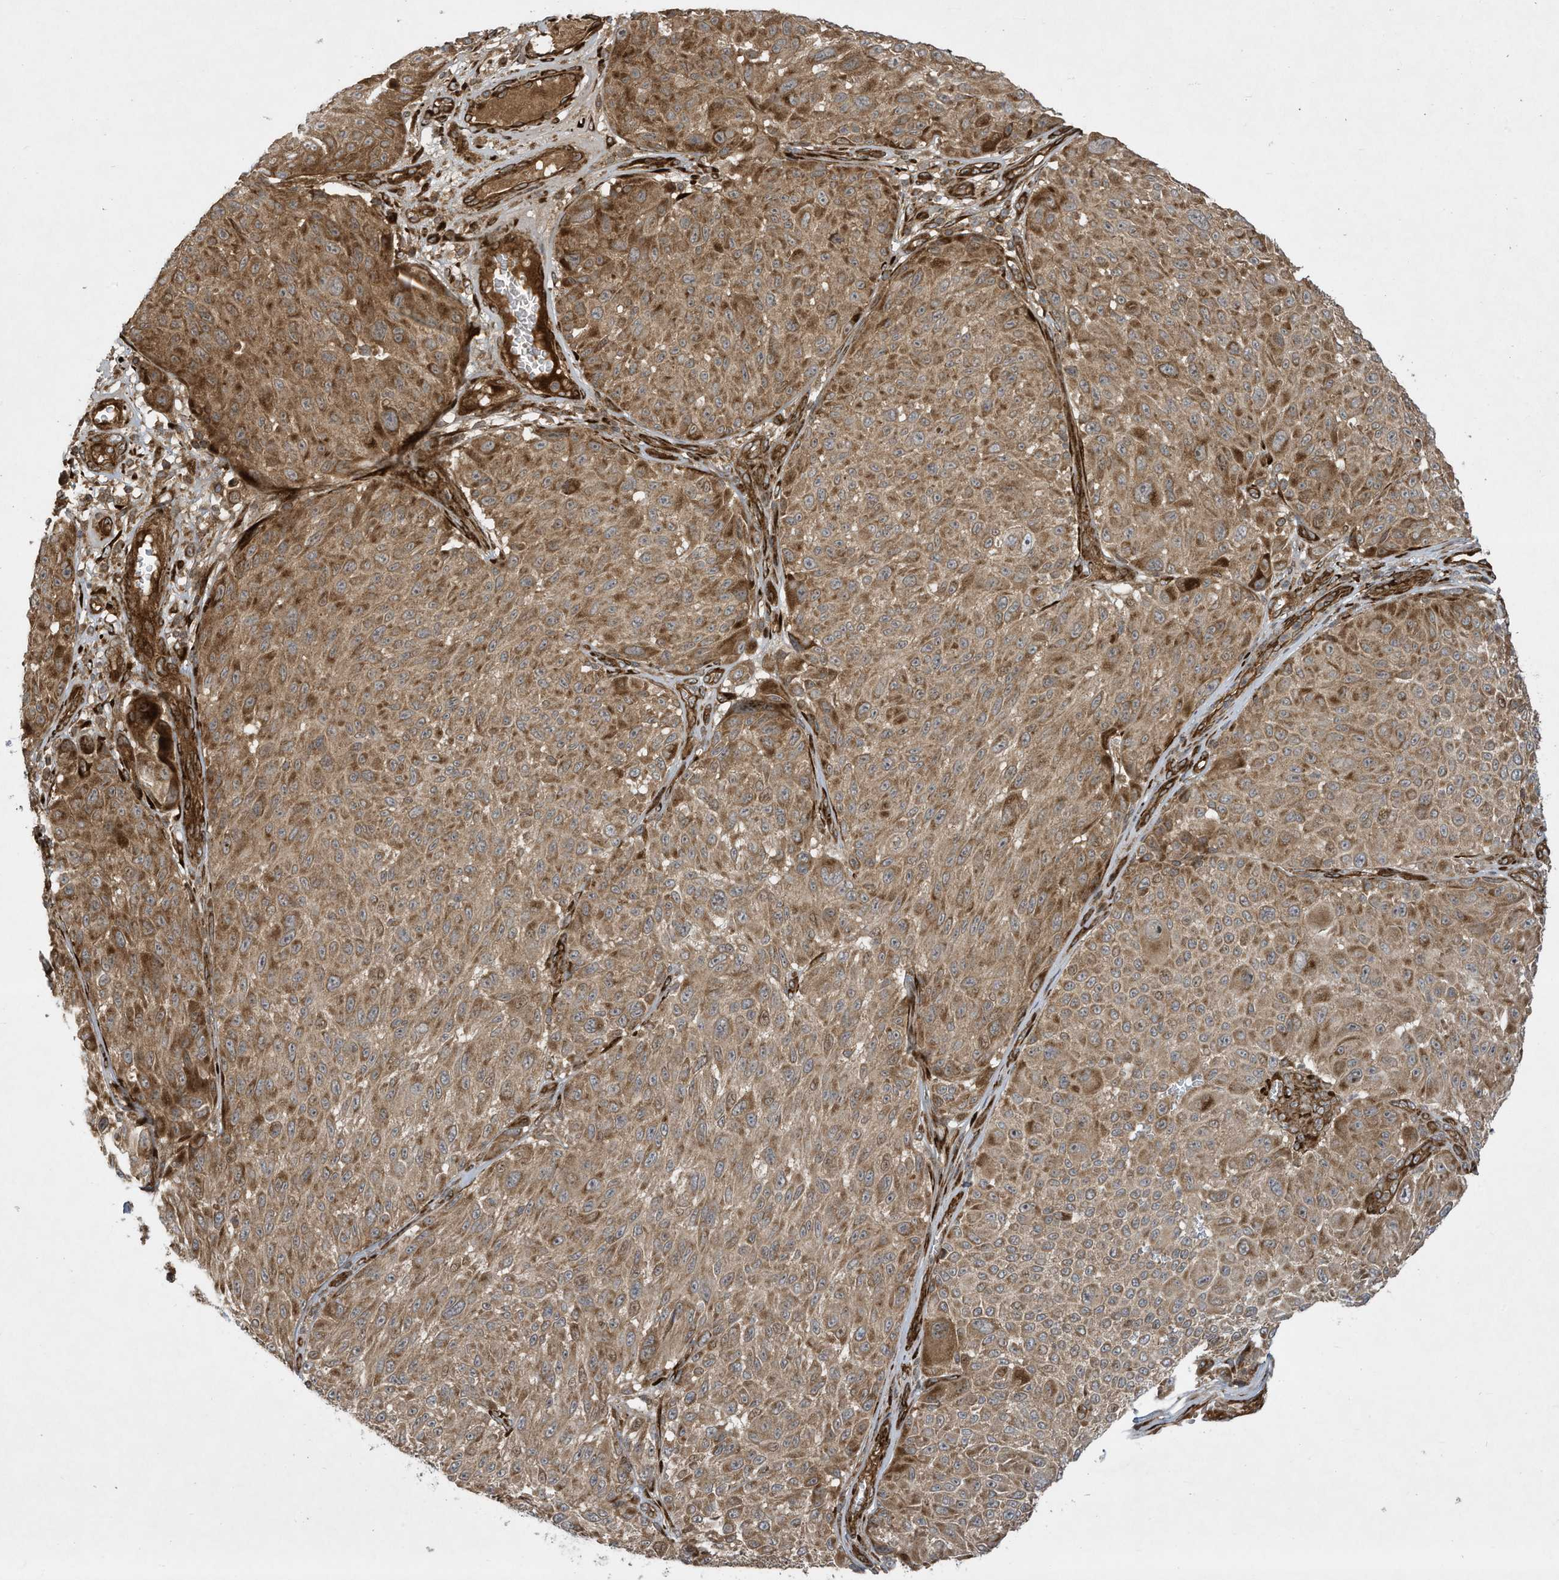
{"staining": {"intensity": "moderate", "quantity": ">75%", "location": "cytoplasmic/membranous"}, "tissue": "melanoma", "cell_type": "Tumor cells", "image_type": "cancer", "snomed": [{"axis": "morphology", "description": "Malignant melanoma, NOS"}, {"axis": "topography", "description": "Skin"}], "caption": "DAB (3,3'-diaminobenzidine) immunohistochemical staining of human malignant melanoma displays moderate cytoplasmic/membranous protein positivity in about >75% of tumor cells.", "gene": "DDIT4", "patient": {"sex": "male", "age": 83}}